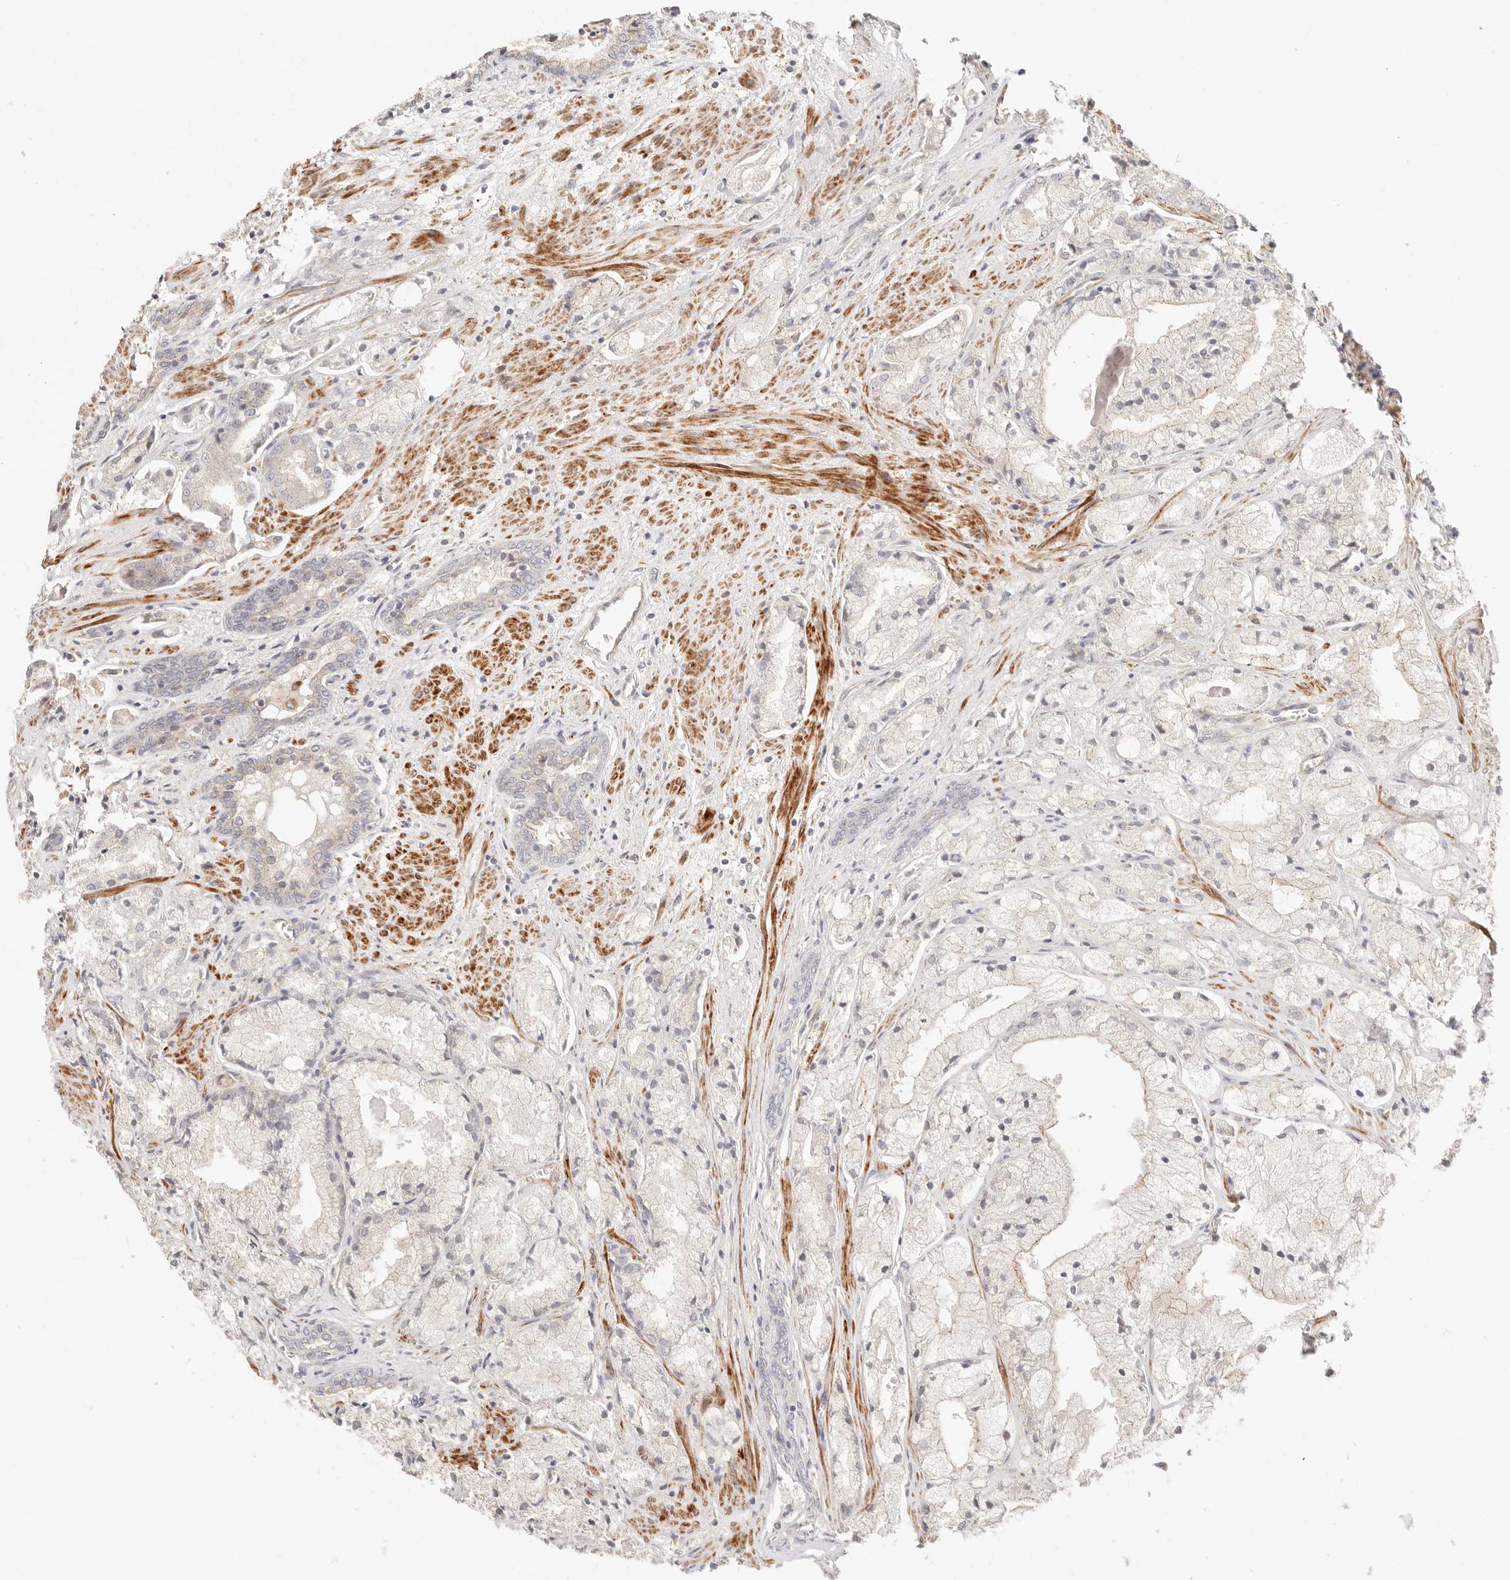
{"staining": {"intensity": "weak", "quantity": "<25%", "location": "cytoplasmic/membranous"}, "tissue": "prostate cancer", "cell_type": "Tumor cells", "image_type": "cancer", "snomed": [{"axis": "morphology", "description": "Adenocarcinoma, High grade"}, {"axis": "topography", "description": "Prostate"}], "caption": "Prostate cancer (adenocarcinoma (high-grade)) was stained to show a protein in brown. There is no significant staining in tumor cells. (Brightfield microscopy of DAB immunohistochemistry (IHC) at high magnification).", "gene": "IL1R2", "patient": {"sex": "male", "age": 50}}